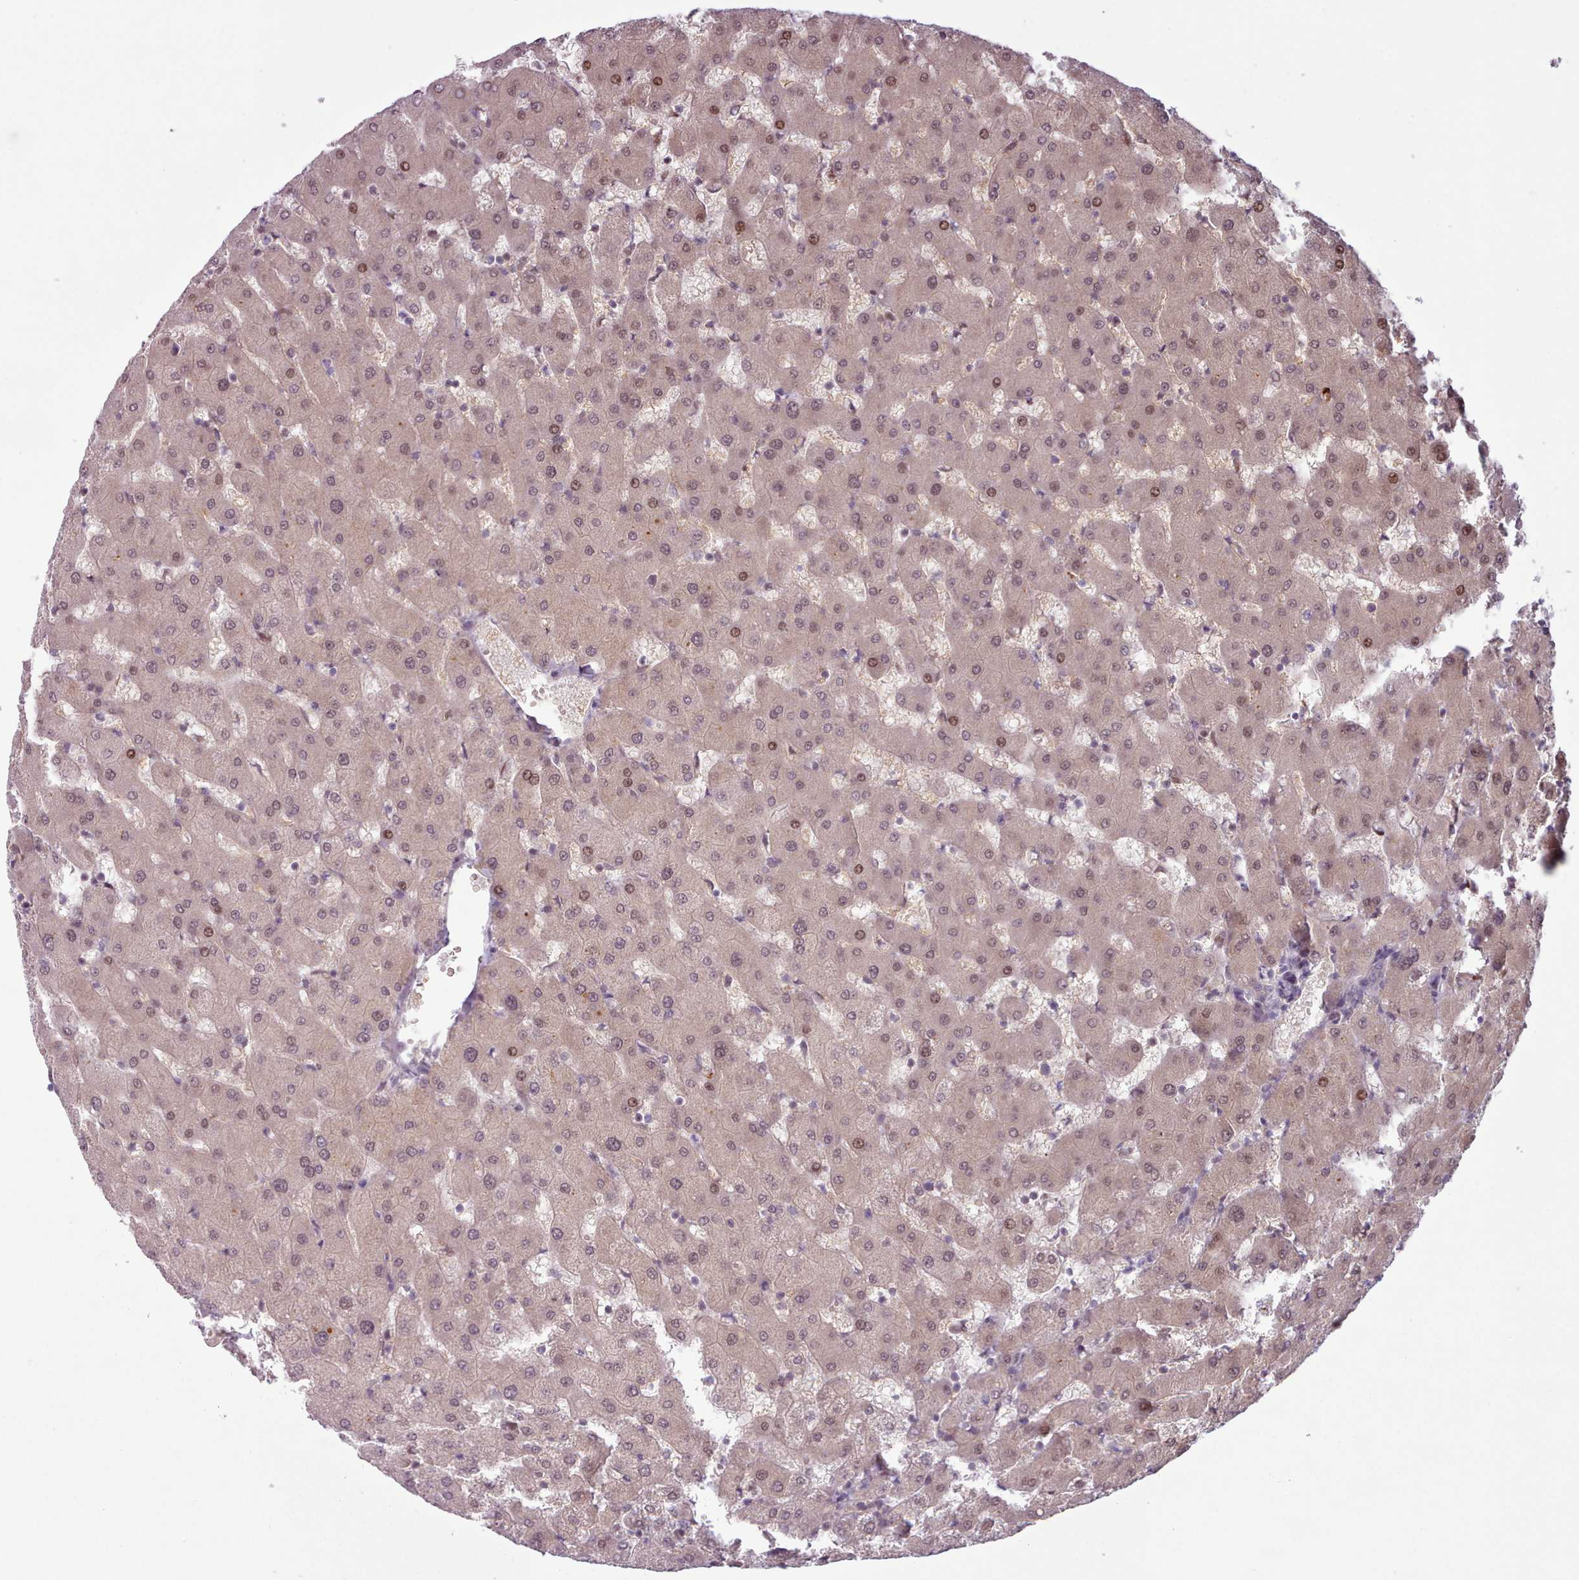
{"staining": {"intensity": "negative", "quantity": "none", "location": "none"}, "tissue": "liver", "cell_type": "Cholangiocytes", "image_type": "normal", "snomed": [{"axis": "morphology", "description": "Normal tissue, NOS"}, {"axis": "topography", "description": "Liver"}], "caption": "The image shows no staining of cholangiocytes in unremarkable liver. Brightfield microscopy of IHC stained with DAB (brown) and hematoxylin (blue), captured at high magnification.", "gene": "KBTBD6", "patient": {"sex": "female", "age": 63}}